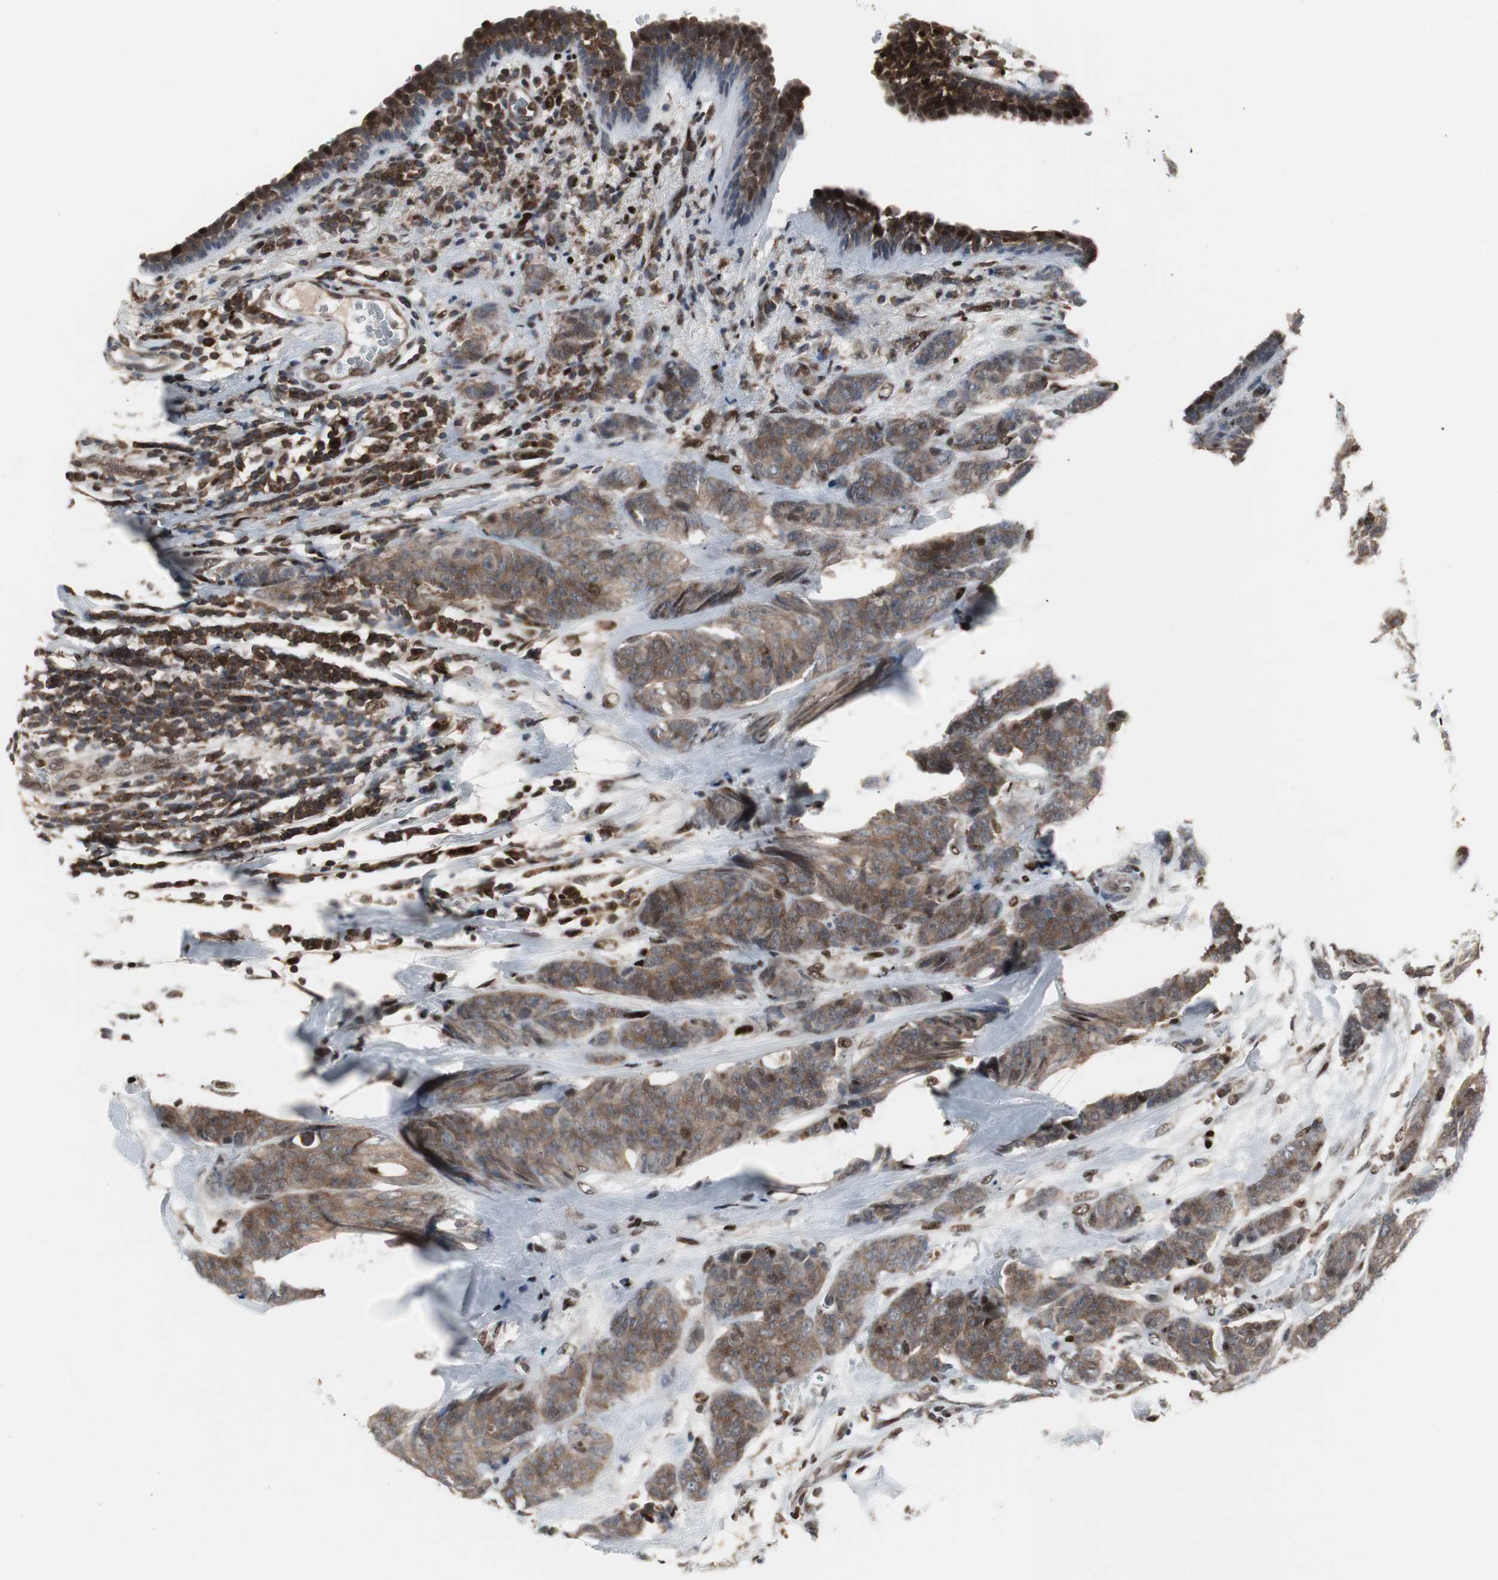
{"staining": {"intensity": "moderate", "quantity": ">75%", "location": "cytoplasmic/membranous"}, "tissue": "breast cancer", "cell_type": "Tumor cells", "image_type": "cancer", "snomed": [{"axis": "morphology", "description": "Duct carcinoma"}, {"axis": "topography", "description": "Breast"}], "caption": "Breast infiltrating ductal carcinoma tissue displays moderate cytoplasmic/membranous expression in approximately >75% of tumor cells", "gene": "GRK2", "patient": {"sex": "female", "age": 40}}